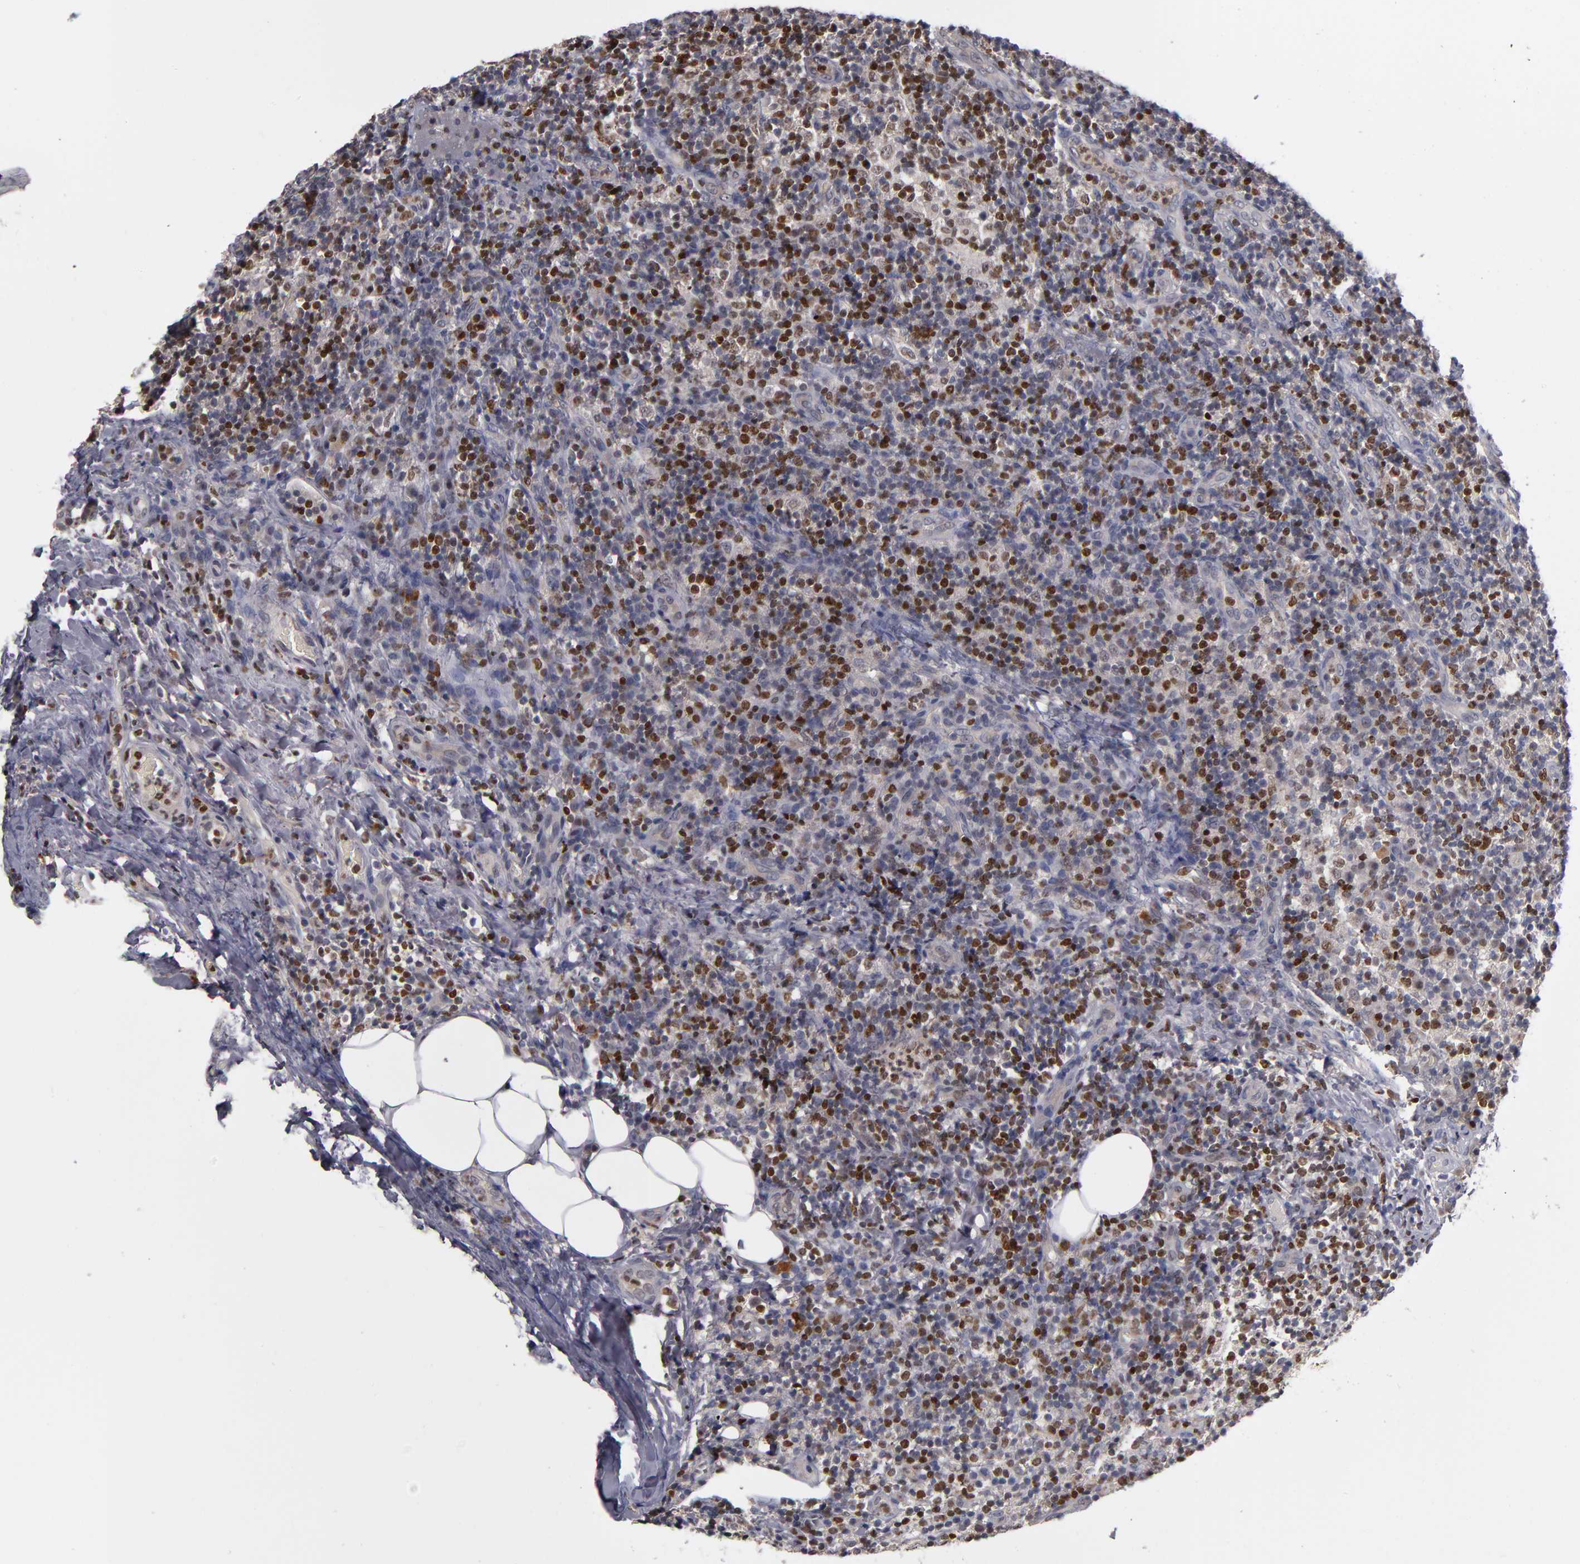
{"staining": {"intensity": "strong", "quantity": ">75%", "location": "nuclear"}, "tissue": "lymph node", "cell_type": "Germinal center cells", "image_type": "normal", "snomed": [{"axis": "morphology", "description": "Normal tissue, NOS"}, {"axis": "morphology", "description": "Inflammation, NOS"}, {"axis": "topography", "description": "Lymph node"}], "caption": "DAB immunohistochemical staining of benign lymph node displays strong nuclear protein expression in about >75% of germinal center cells.", "gene": "KDM6A", "patient": {"sex": "male", "age": 46}}